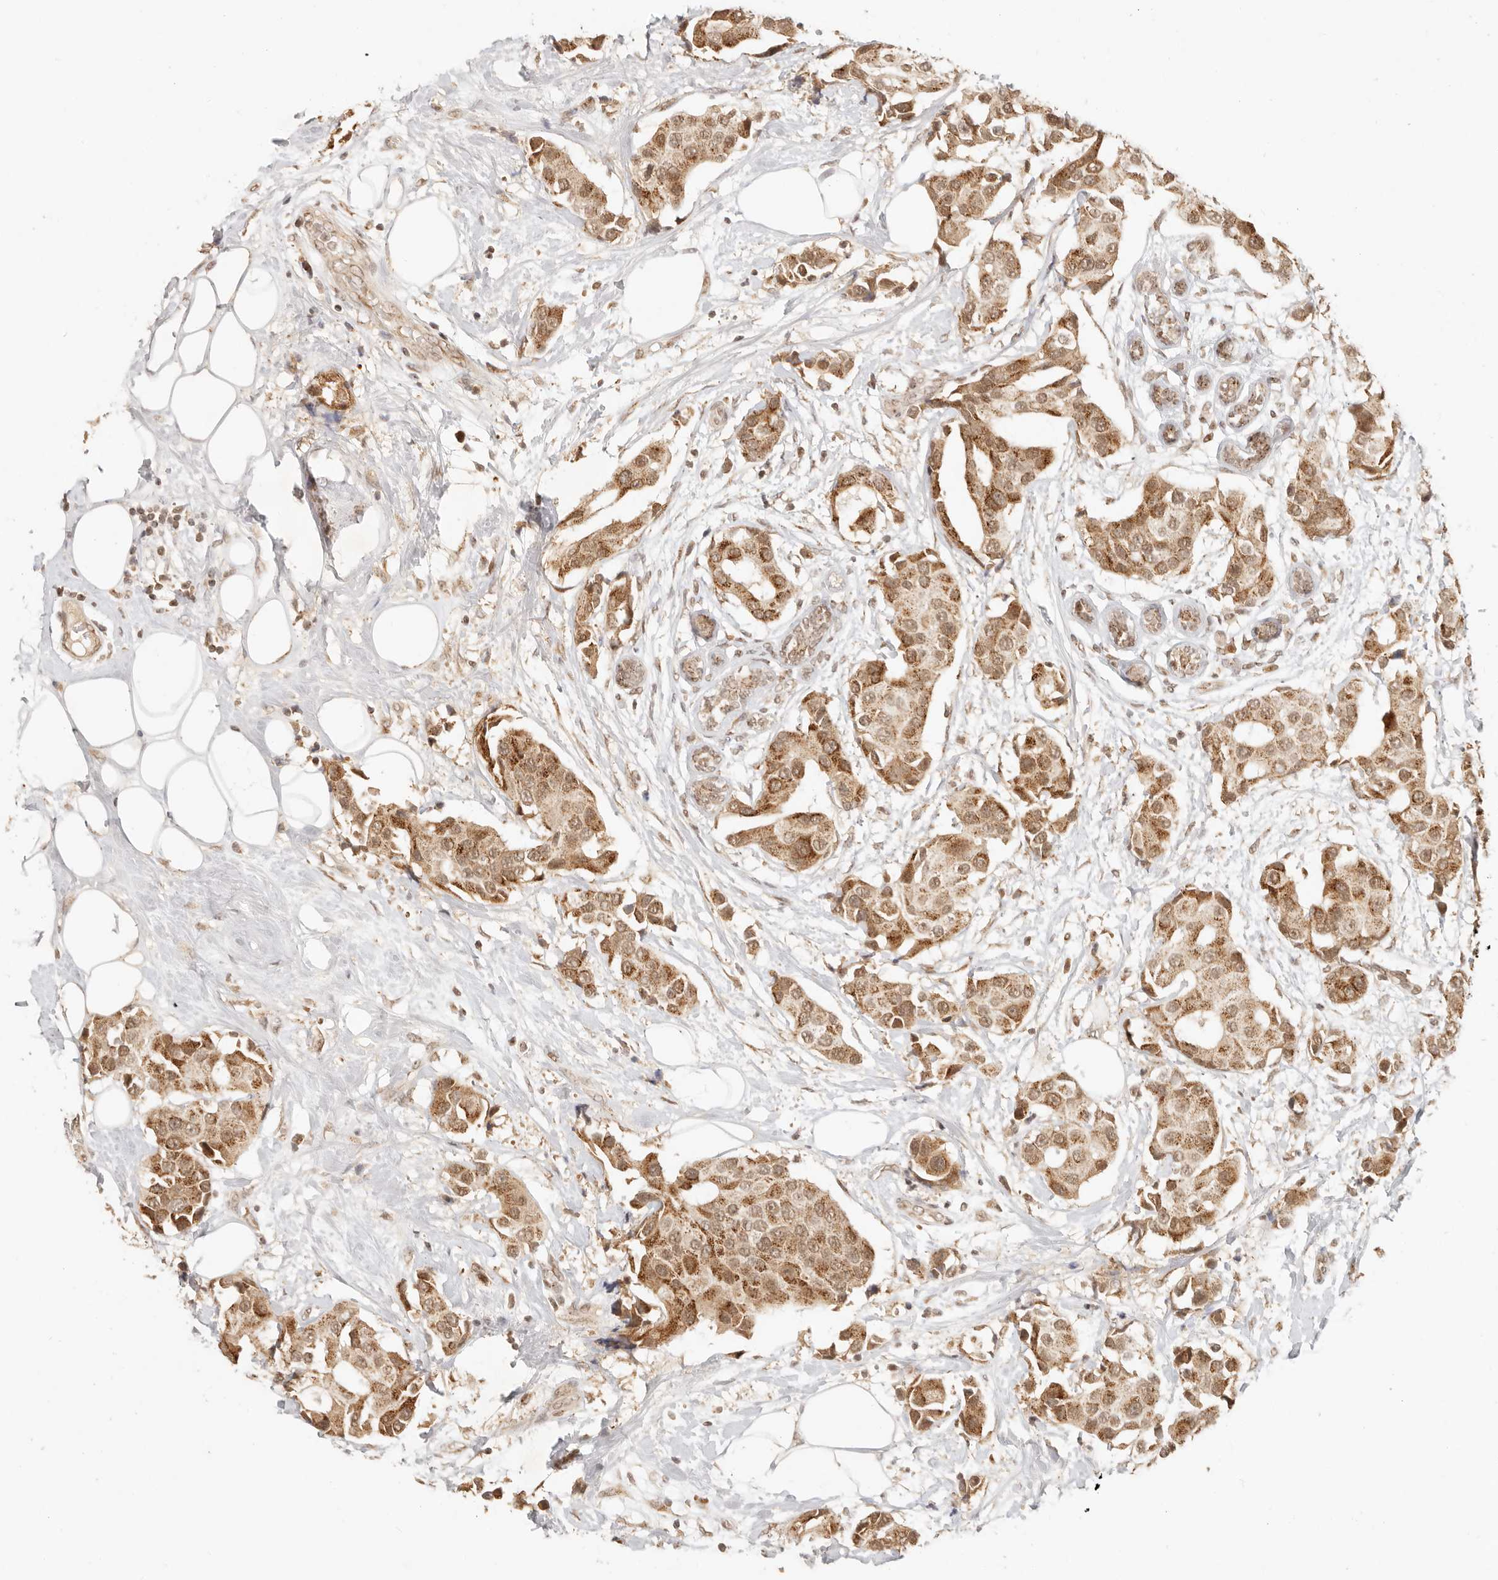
{"staining": {"intensity": "moderate", "quantity": ">75%", "location": "cytoplasmic/membranous,nuclear"}, "tissue": "breast cancer", "cell_type": "Tumor cells", "image_type": "cancer", "snomed": [{"axis": "morphology", "description": "Normal tissue, NOS"}, {"axis": "morphology", "description": "Duct carcinoma"}, {"axis": "topography", "description": "Breast"}], "caption": "Immunohistochemical staining of intraductal carcinoma (breast) reveals moderate cytoplasmic/membranous and nuclear protein positivity in about >75% of tumor cells.", "gene": "INTS11", "patient": {"sex": "female", "age": 39}}